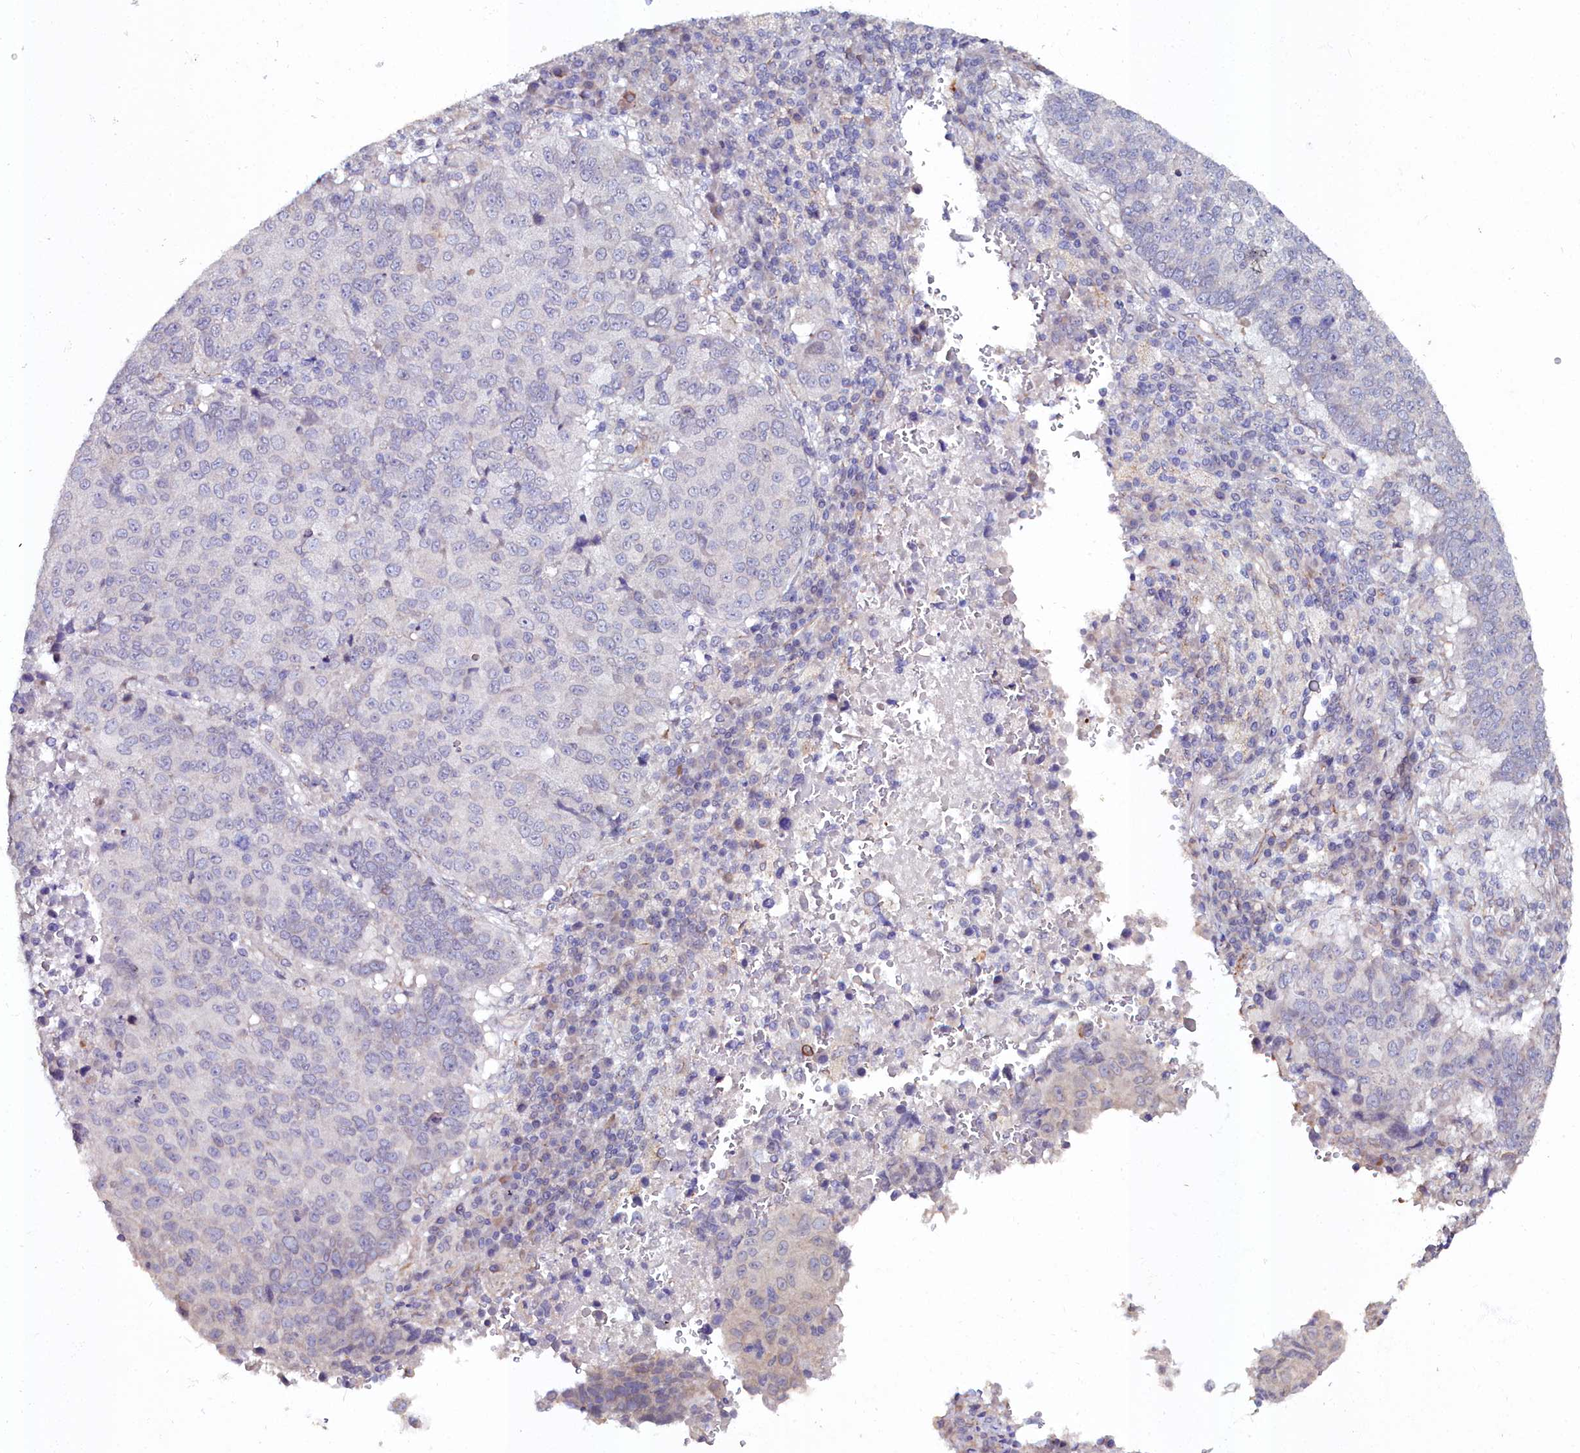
{"staining": {"intensity": "negative", "quantity": "none", "location": "none"}, "tissue": "lung cancer", "cell_type": "Tumor cells", "image_type": "cancer", "snomed": [{"axis": "morphology", "description": "Squamous cell carcinoma, NOS"}, {"axis": "topography", "description": "Lung"}], "caption": "DAB immunohistochemical staining of lung cancer (squamous cell carcinoma) demonstrates no significant positivity in tumor cells.", "gene": "C4orf19", "patient": {"sex": "male", "age": 73}}